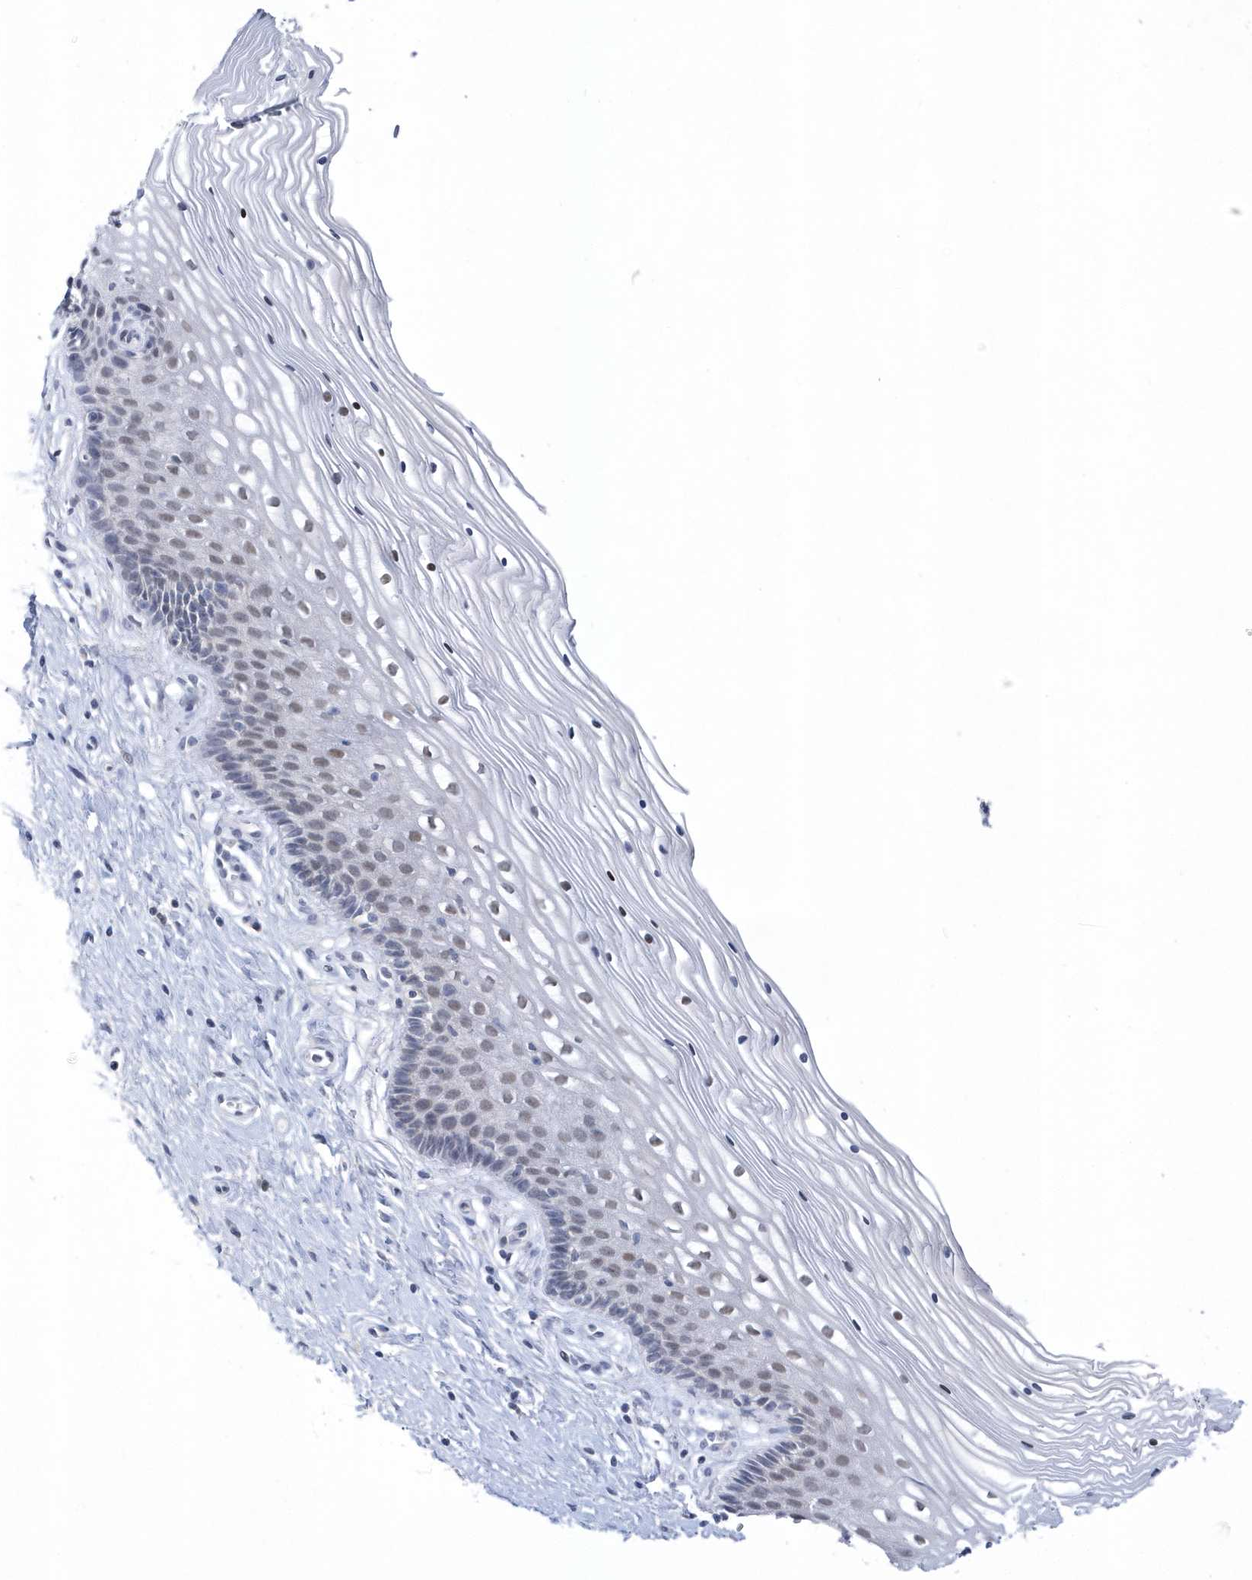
{"staining": {"intensity": "weak", "quantity": "25%-75%", "location": "cytoplasmic/membranous"}, "tissue": "cervix", "cell_type": "Glandular cells", "image_type": "normal", "snomed": [{"axis": "morphology", "description": "Normal tissue, NOS"}, {"axis": "topography", "description": "Cervix"}], "caption": "Brown immunohistochemical staining in unremarkable human cervix demonstrates weak cytoplasmic/membranous staining in approximately 25%-75% of glandular cells.", "gene": "SRGAP3", "patient": {"sex": "female", "age": 33}}